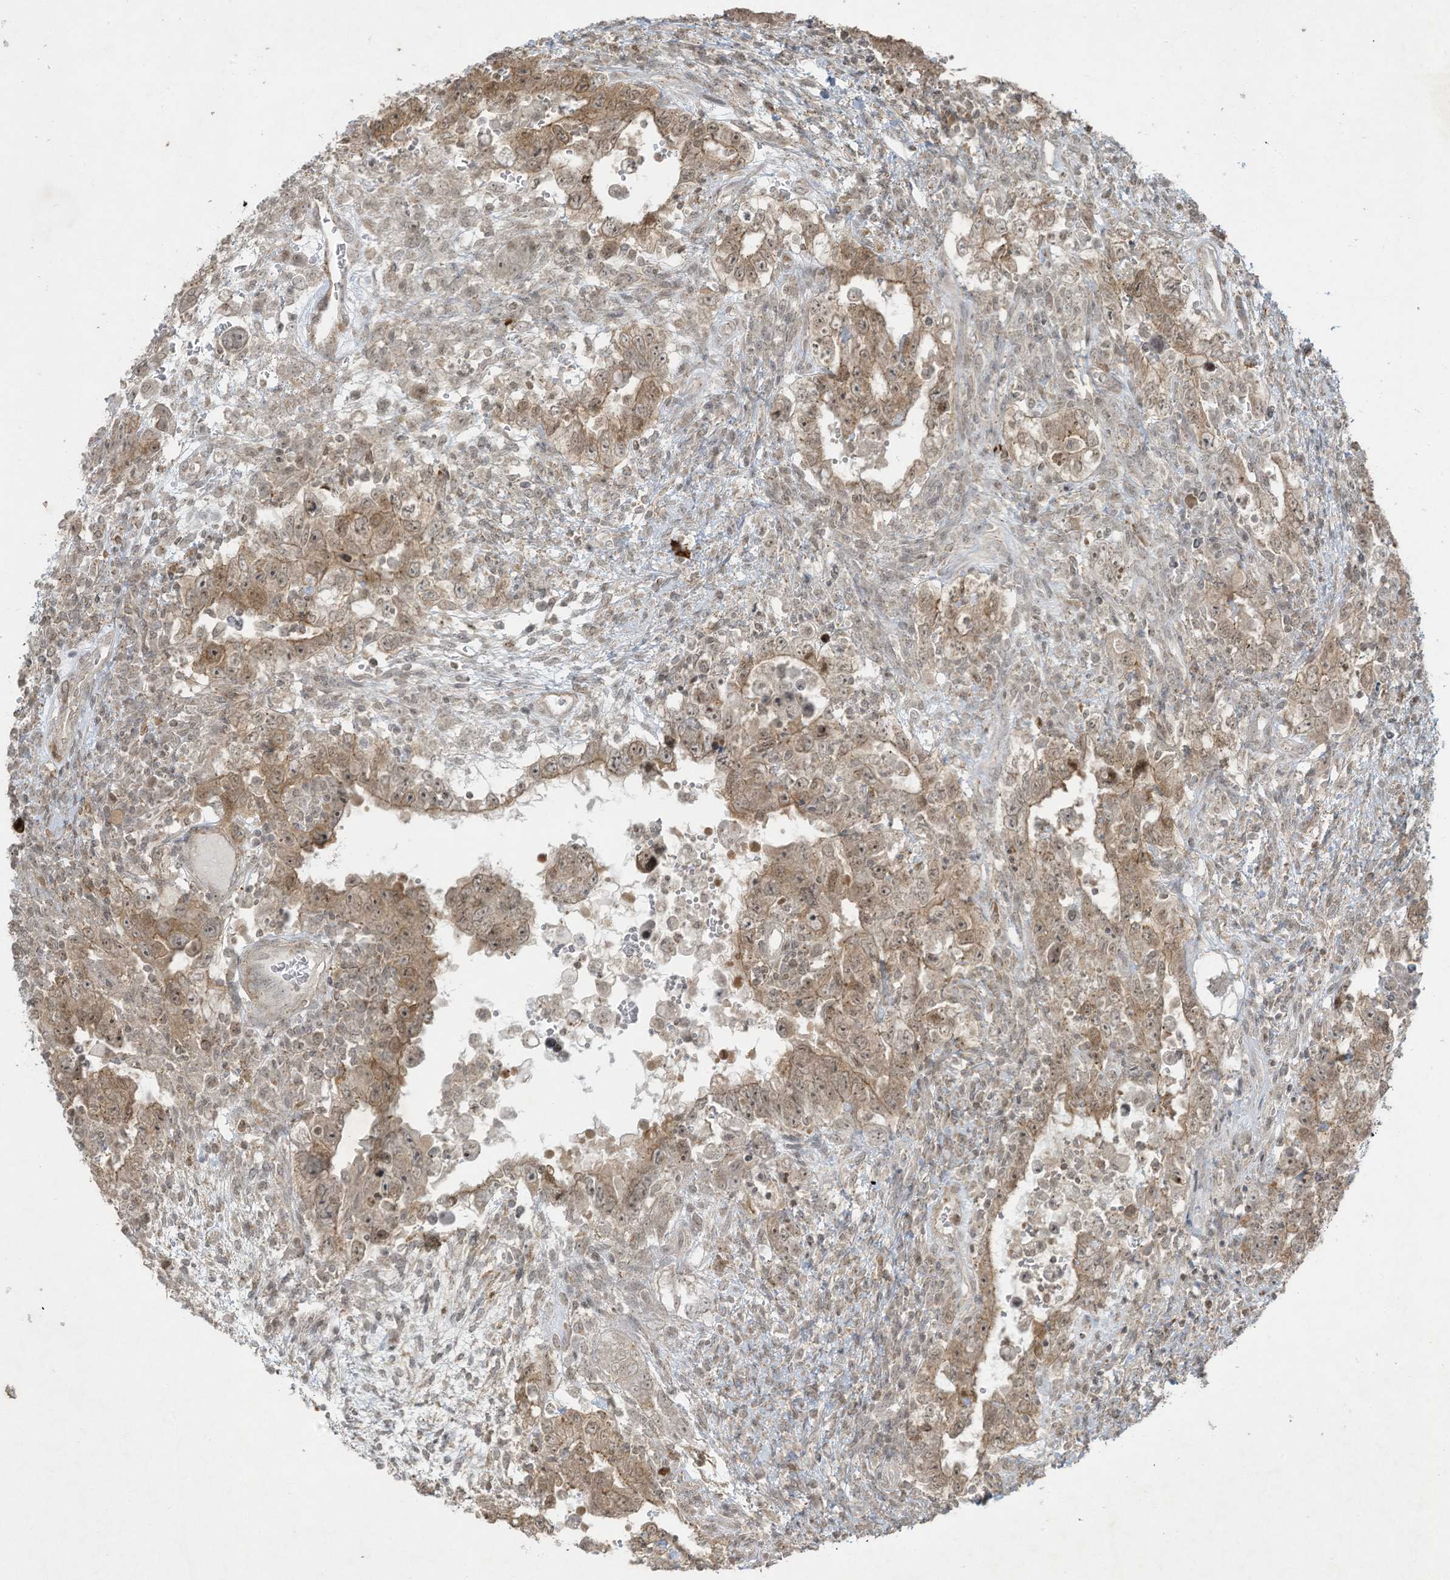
{"staining": {"intensity": "weak", "quantity": ">75%", "location": "cytoplasmic/membranous,nuclear"}, "tissue": "testis cancer", "cell_type": "Tumor cells", "image_type": "cancer", "snomed": [{"axis": "morphology", "description": "Carcinoma, Embryonal, NOS"}, {"axis": "topography", "description": "Testis"}], "caption": "Tumor cells demonstrate weak cytoplasmic/membranous and nuclear expression in about >75% of cells in testis cancer (embryonal carcinoma).", "gene": "ZNF263", "patient": {"sex": "male", "age": 26}}